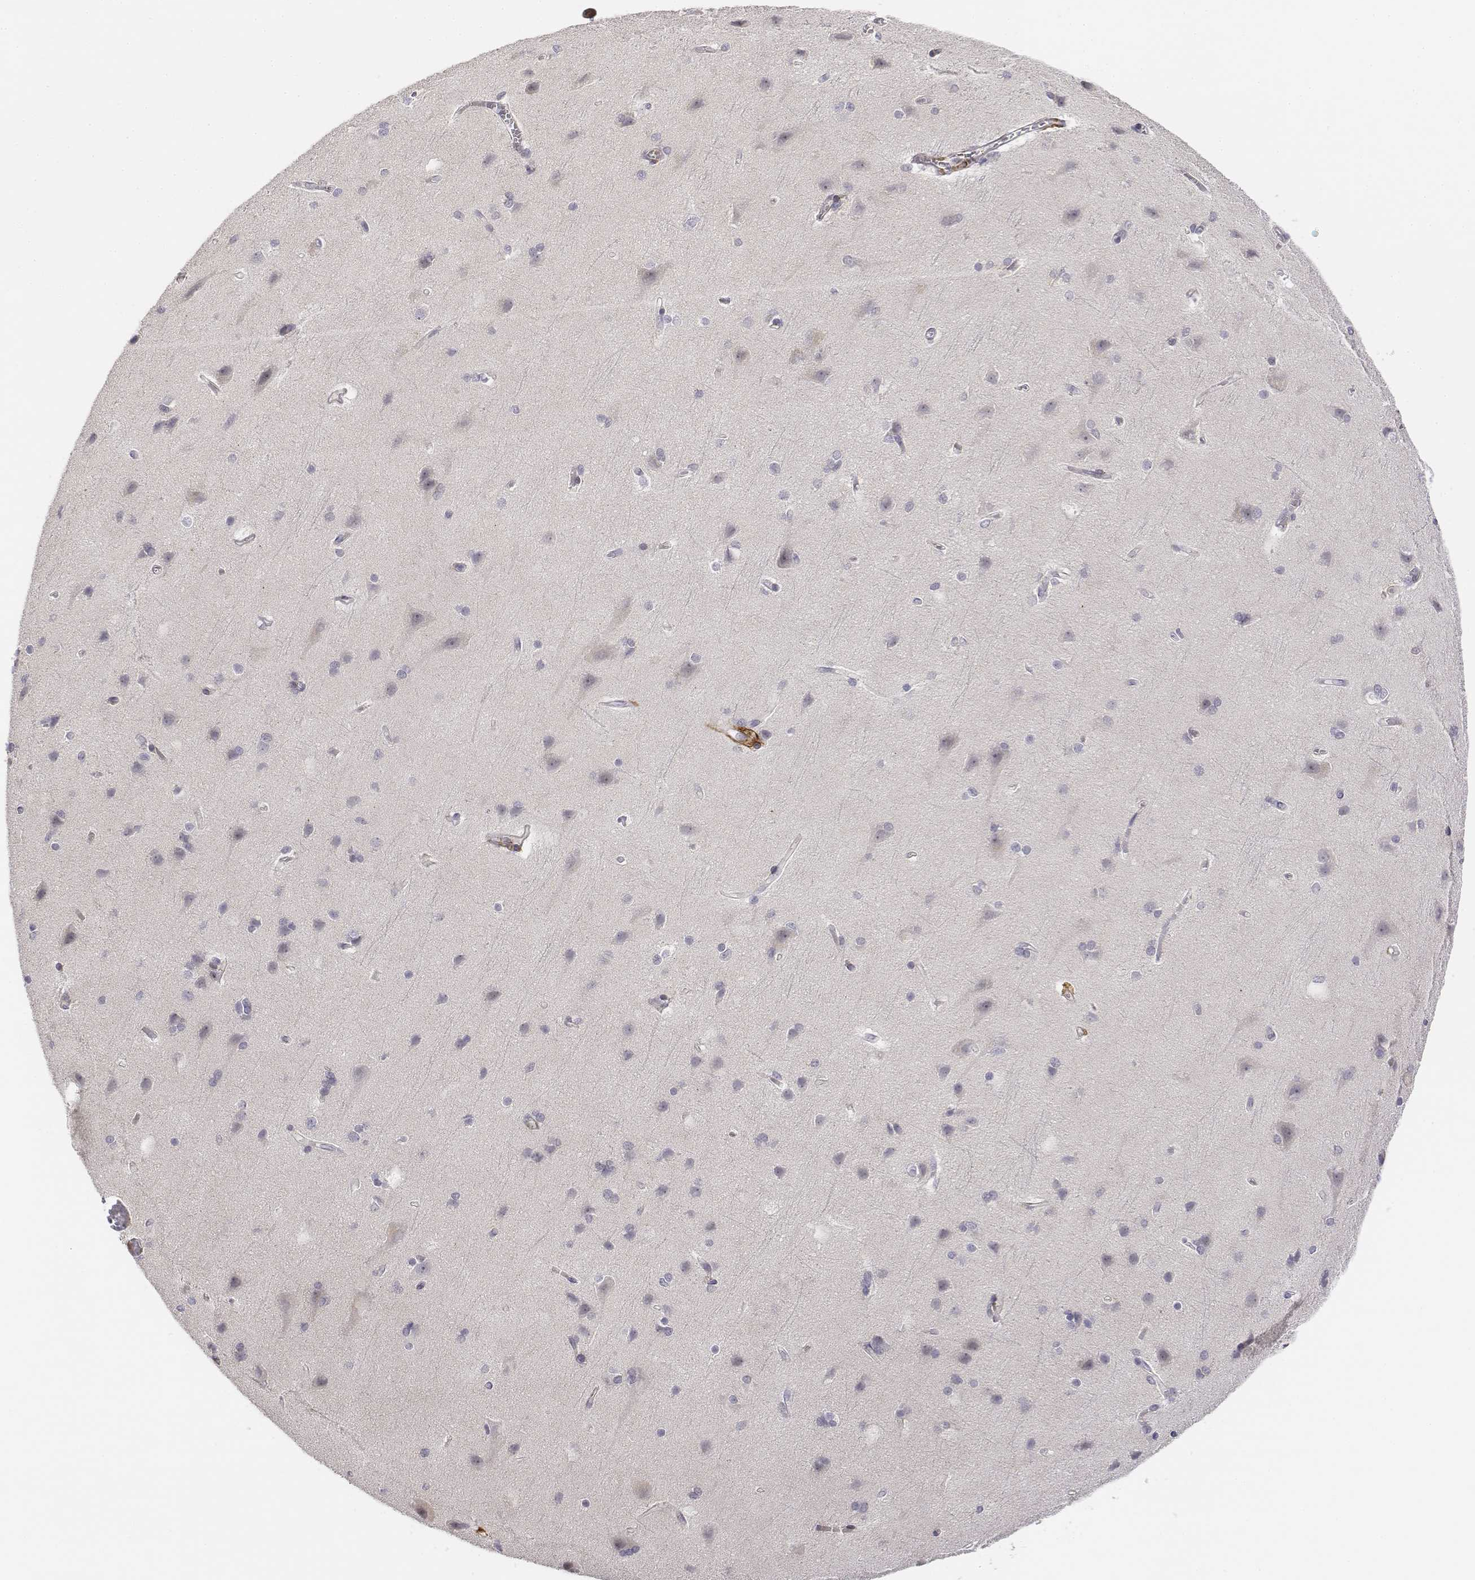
{"staining": {"intensity": "strong", "quantity": "<25%", "location": "cytoplasmic/membranous"}, "tissue": "cerebral cortex", "cell_type": "Endothelial cells", "image_type": "normal", "snomed": [{"axis": "morphology", "description": "Normal tissue, NOS"}, {"axis": "topography", "description": "Cerebral cortex"}], "caption": "Immunohistochemistry (IHC) of benign cerebral cortex displays medium levels of strong cytoplasmic/membranous positivity in about <25% of endothelial cells.", "gene": "CD14", "patient": {"sex": "male", "age": 37}}